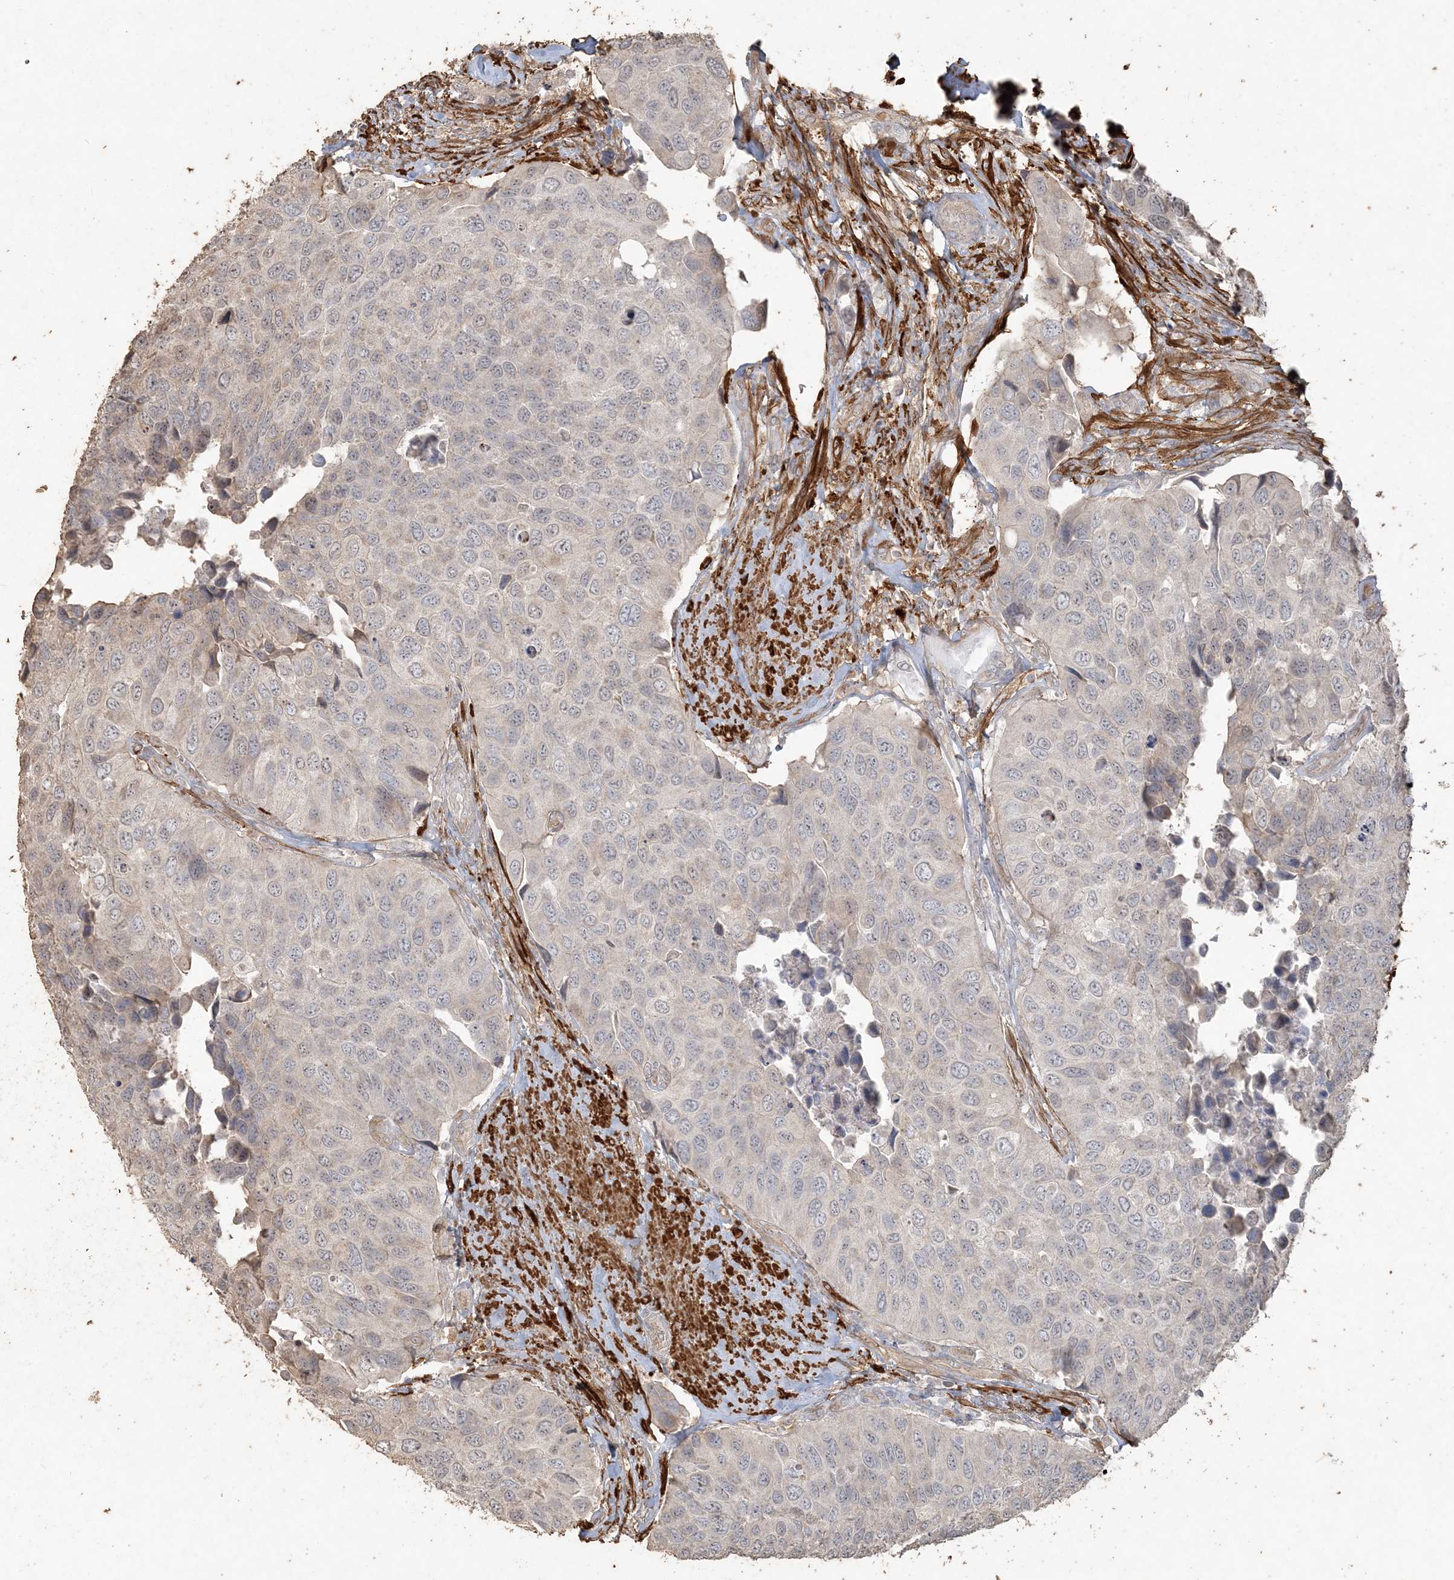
{"staining": {"intensity": "negative", "quantity": "none", "location": "none"}, "tissue": "urothelial cancer", "cell_type": "Tumor cells", "image_type": "cancer", "snomed": [{"axis": "morphology", "description": "Urothelial carcinoma, High grade"}, {"axis": "topography", "description": "Urinary bladder"}], "caption": "IHC of urothelial cancer demonstrates no staining in tumor cells. (DAB IHC visualized using brightfield microscopy, high magnification).", "gene": "RNF145", "patient": {"sex": "male", "age": 74}}